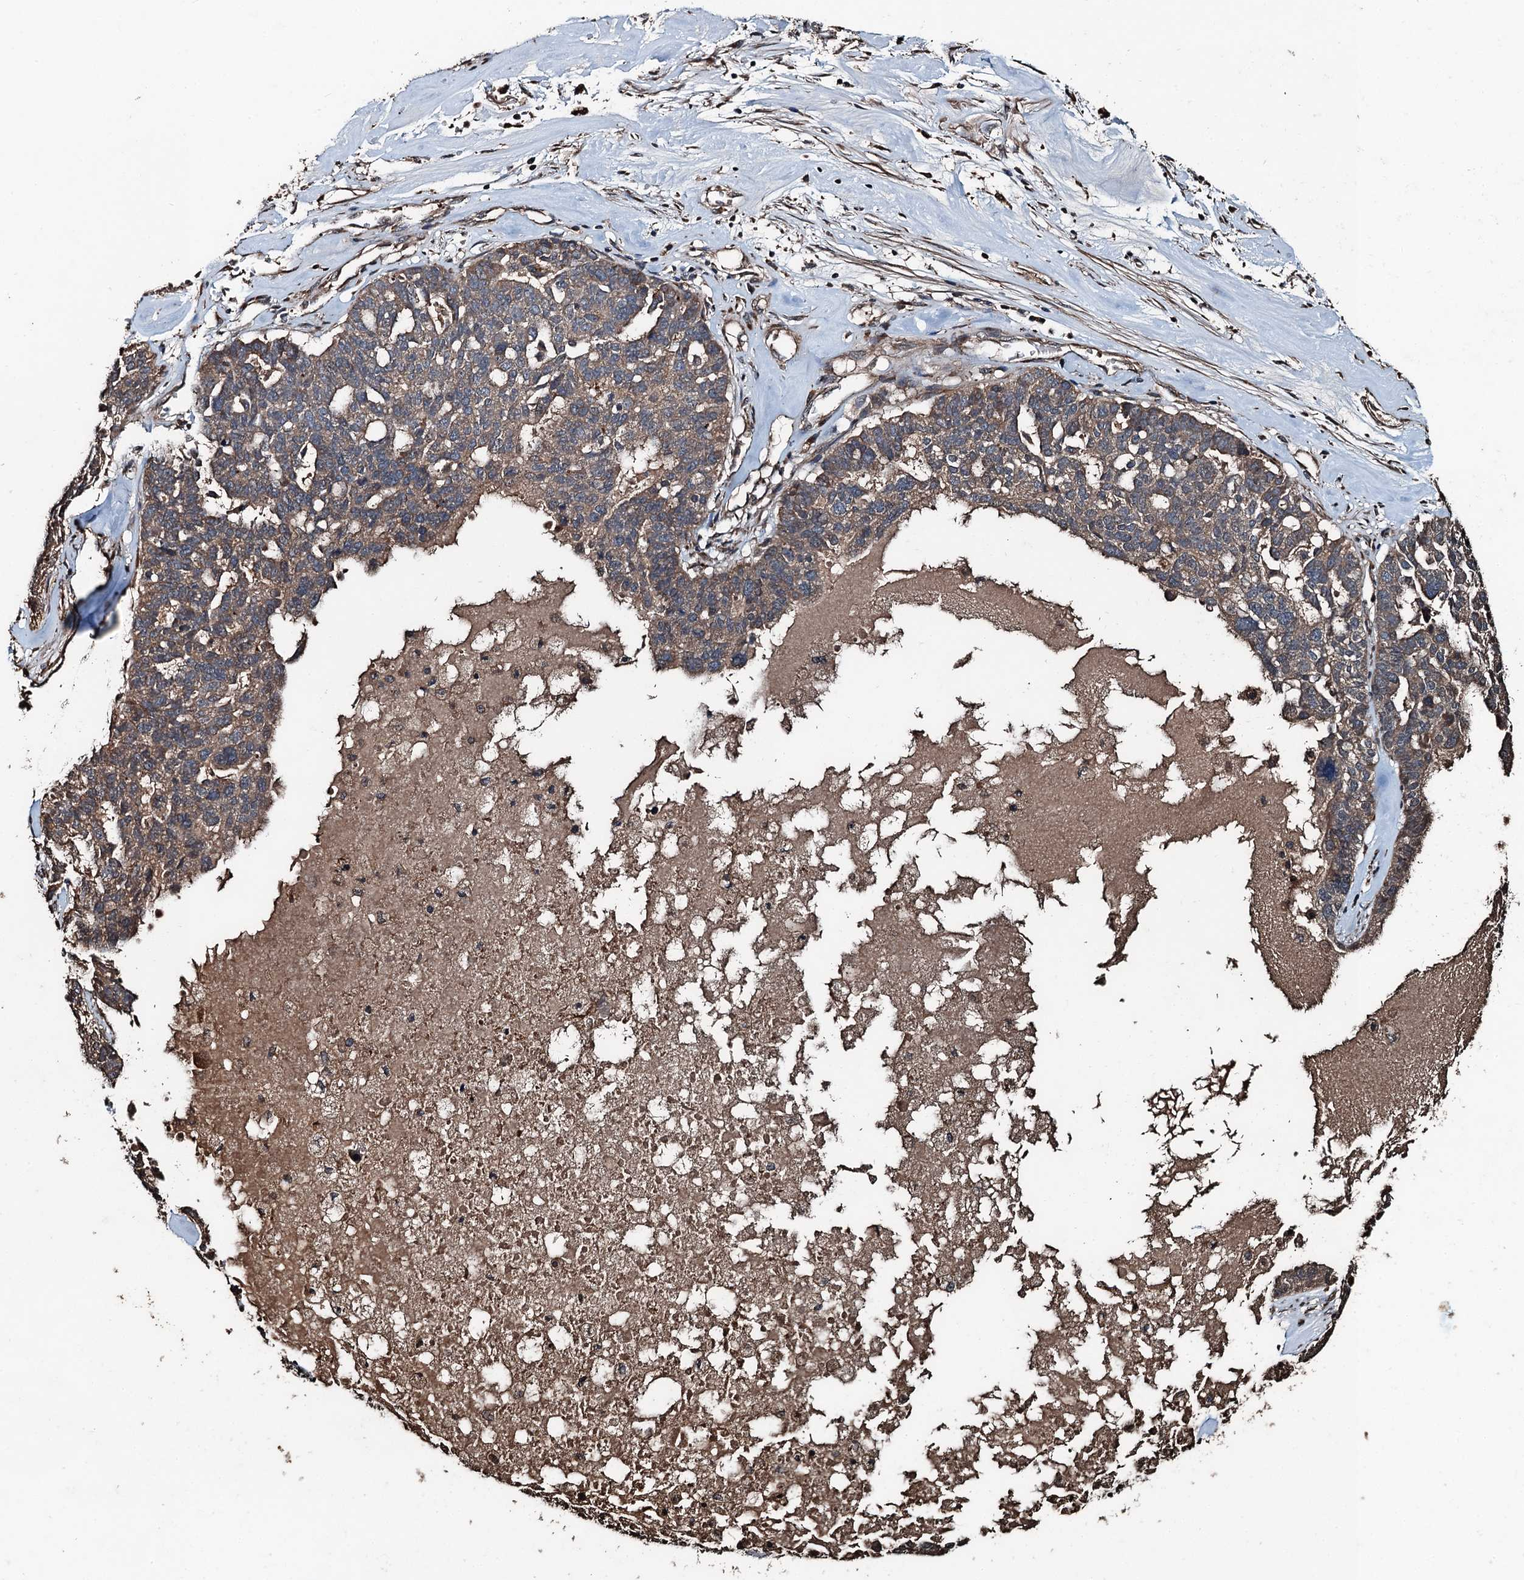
{"staining": {"intensity": "moderate", "quantity": ">75%", "location": "cytoplasmic/membranous"}, "tissue": "ovarian cancer", "cell_type": "Tumor cells", "image_type": "cancer", "snomed": [{"axis": "morphology", "description": "Cystadenocarcinoma, serous, NOS"}, {"axis": "topography", "description": "Ovary"}], "caption": "A micrograph of ovarian cancer (serous cystadenocarcinoma) stained for a protein reveals moderate cytoplasmic/membranous brown staining in tumor cells.", "gene": "TCTN1", "patient": {"sex": "female", "age": 59}}